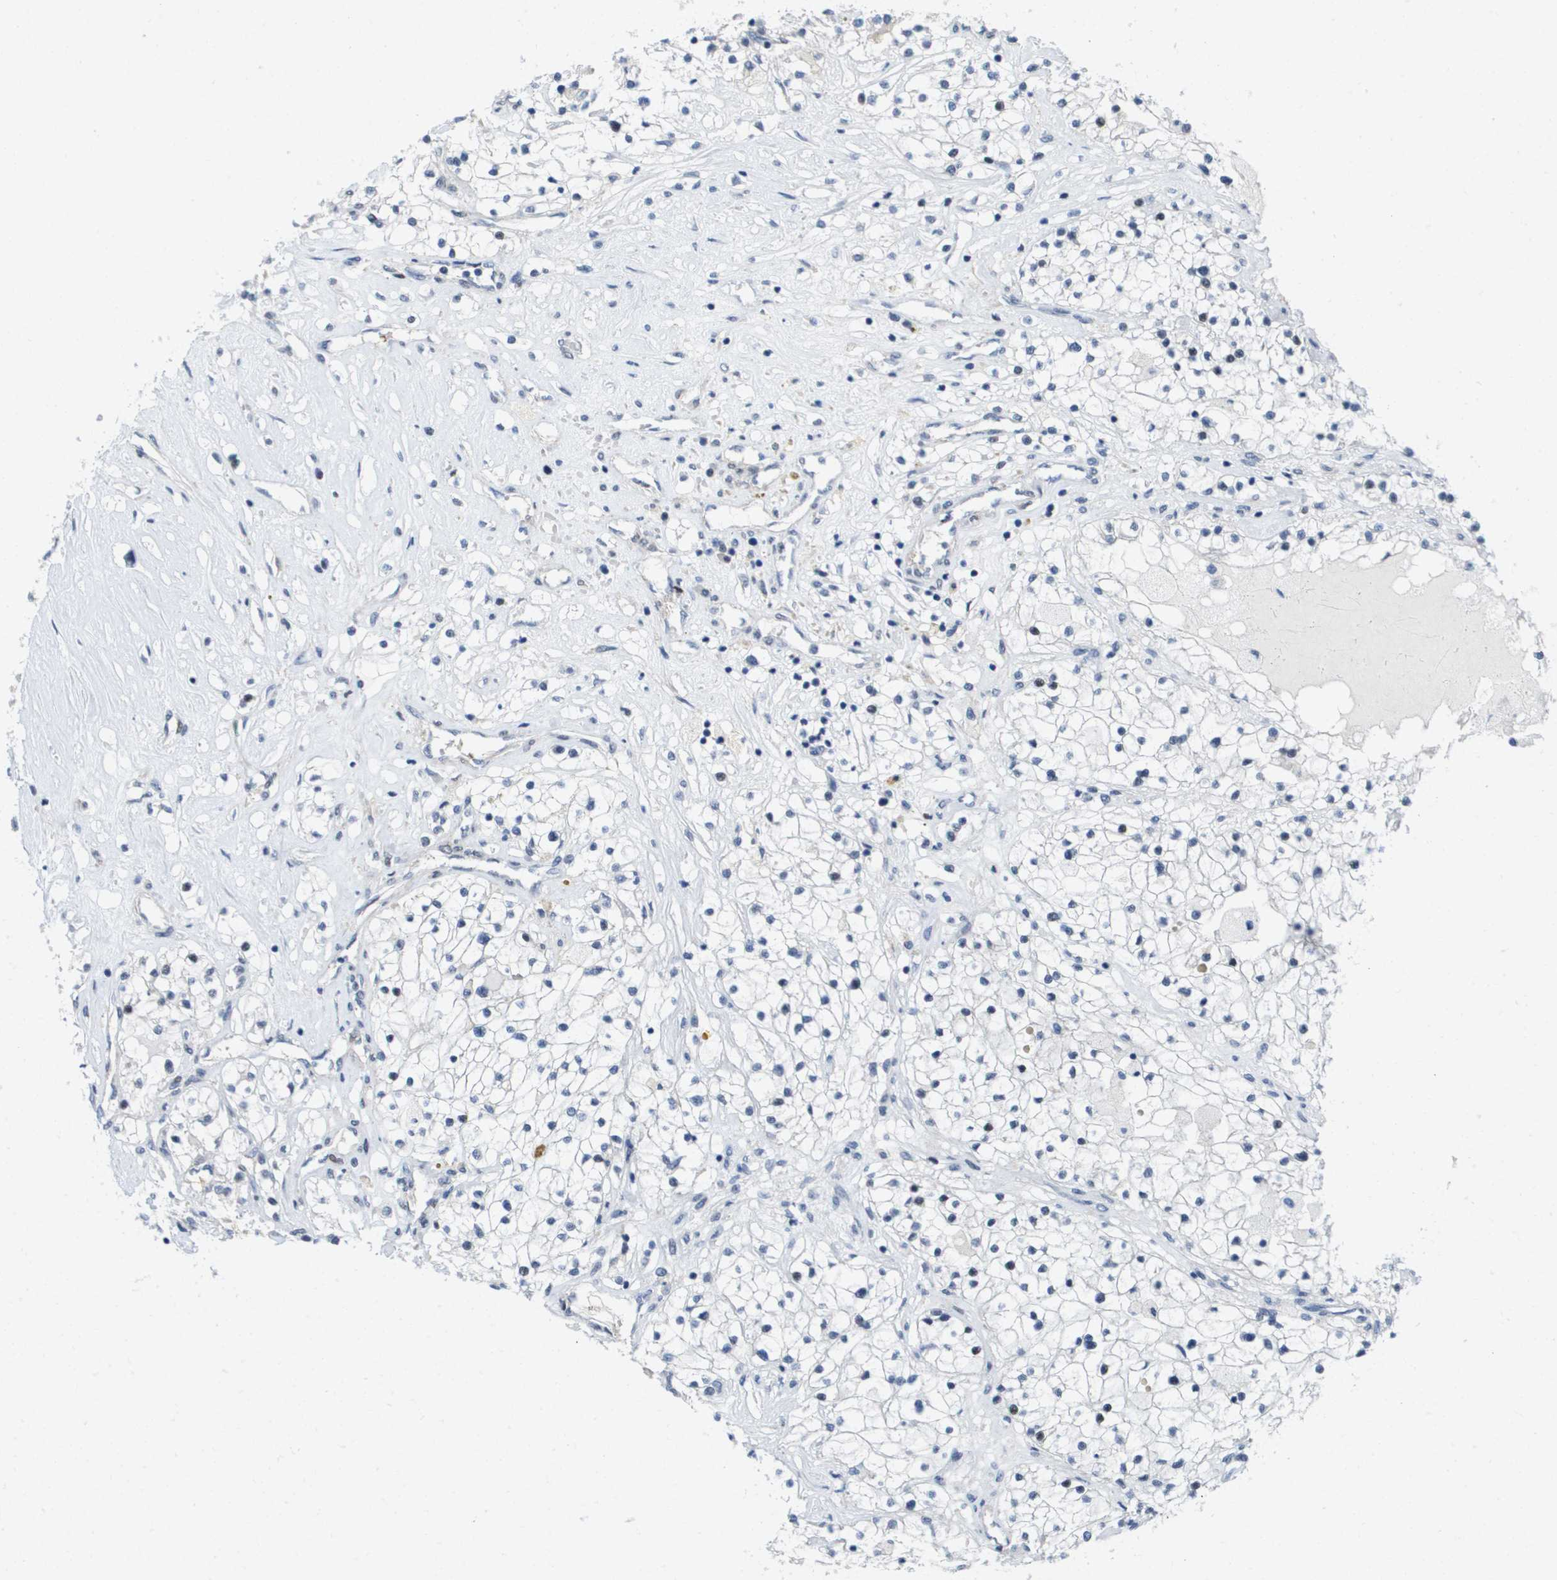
{"staining": {"intensity": "moderate", "quantity": "<25%", "location": "nuclear"}, "tissue": "renal cancer", "cell_type": "Tumor cells", "image_type": "cancer", "snomed": [{"axis": "morphology", "description": "Adenocarcinoma, NOS"}, {"axis": "topography", "description": "Kidney"}], "caption": "Renal cancer (adenocarcinoma) stained with a brown dye shows moderate nuclear positive staining in about <25% of tumor cells.", "gene": "FKBP4", "patient": {"sex": "male", "age": 68}}